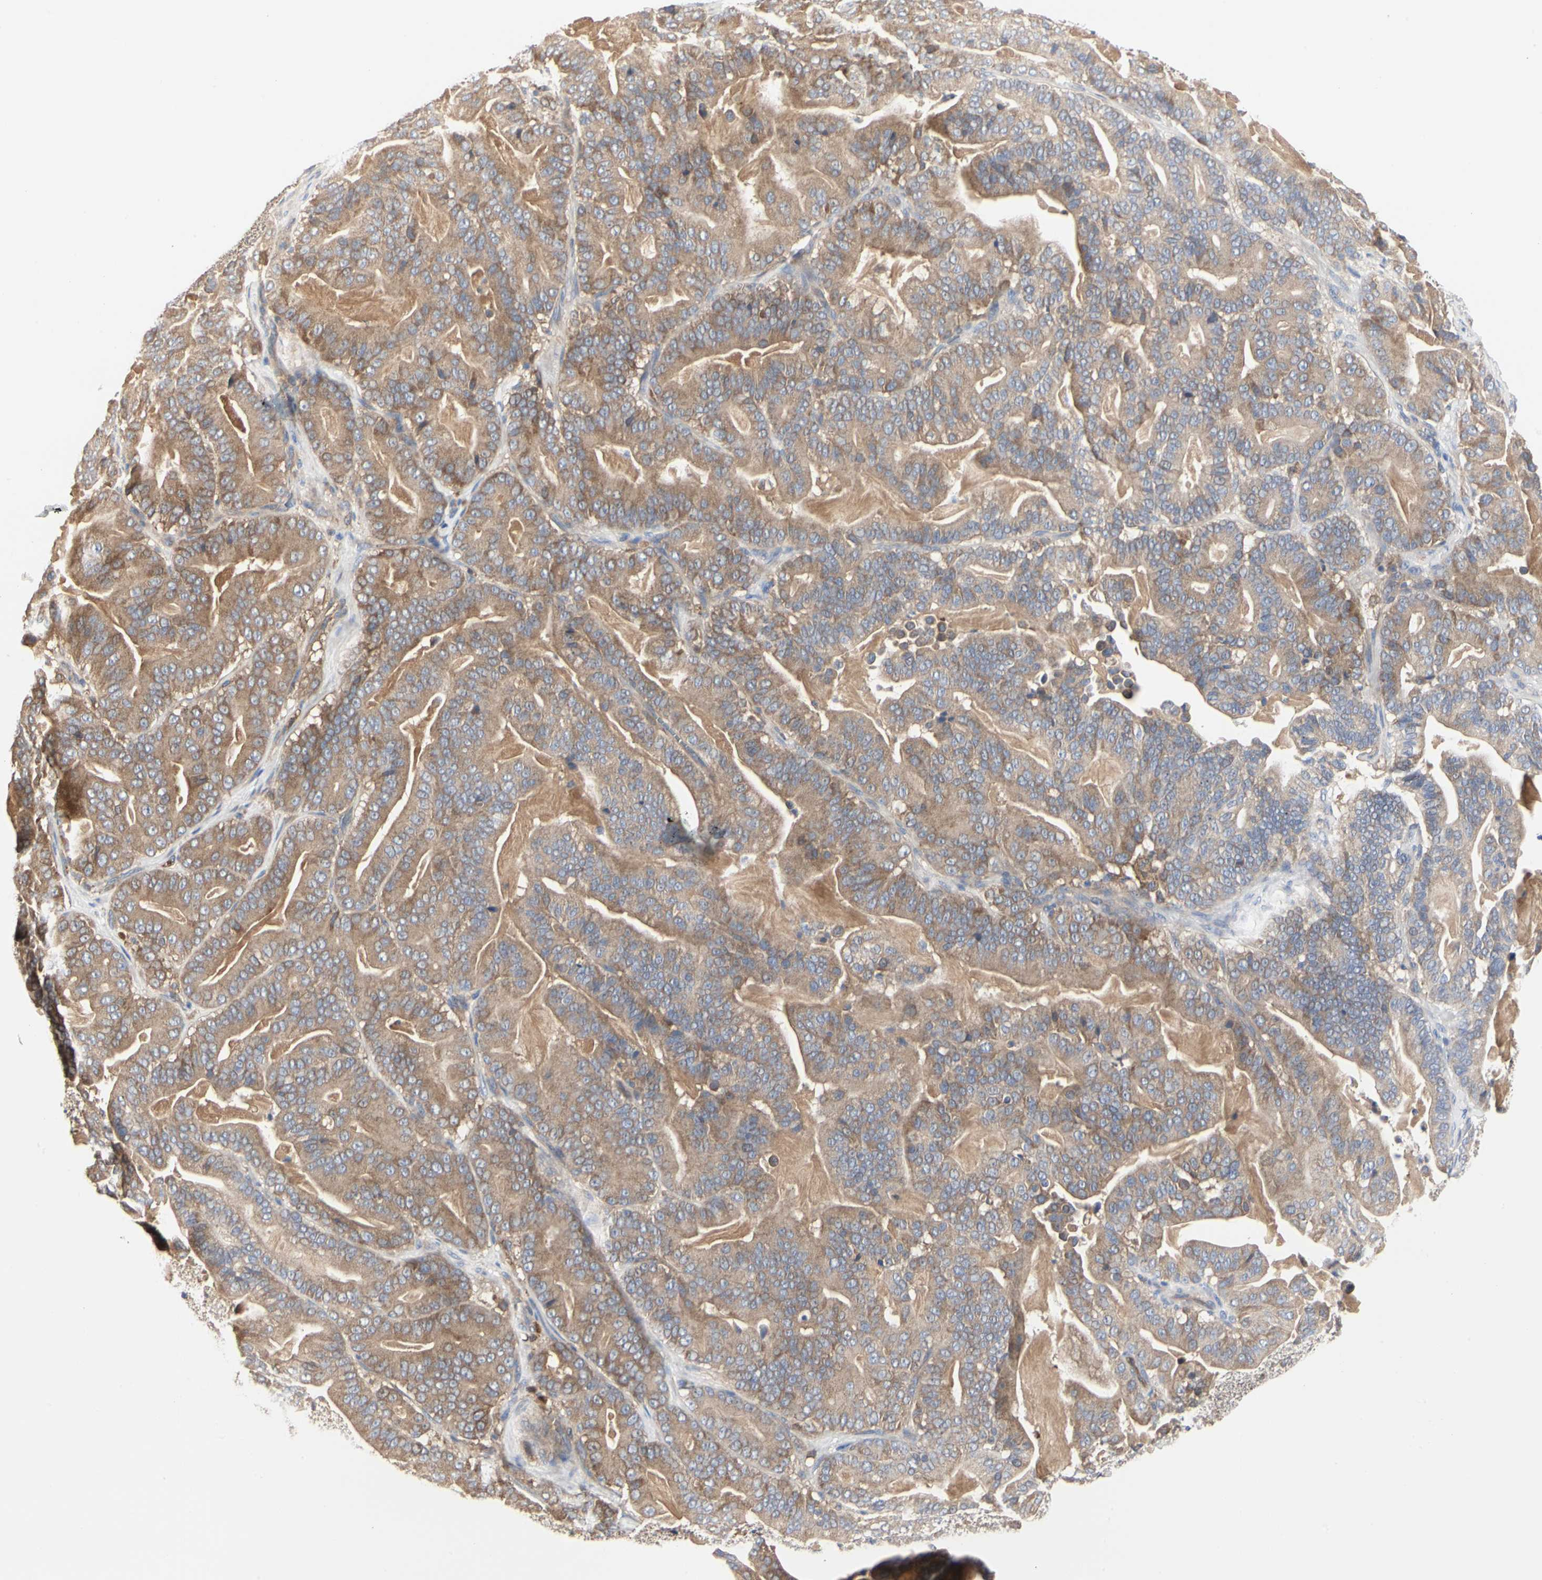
{"staining": {"intensity": "moderate", "quantity": ">75%", "location": "cytoplasmic/membranous"}, "tissue": "pancreatic cancer", "cell_type": "Tumor cells", "image_type": "cancer", "snomed": [{"axis": "morphology", "description": "Adenocarcinoma, NOS"}, {"axis": "topography", "description": "Pancreas"}], "caption": "High-power microscopy captured an immunohistochemistry photomicrograph of pancreatic cancer (adenocarcinoma), revealing moderate cytoplasmic/membranous positivity in approximately >75% of tumor cells.", "gene": "C3orf52", "patient": {"sex": "male", "age": 63}}